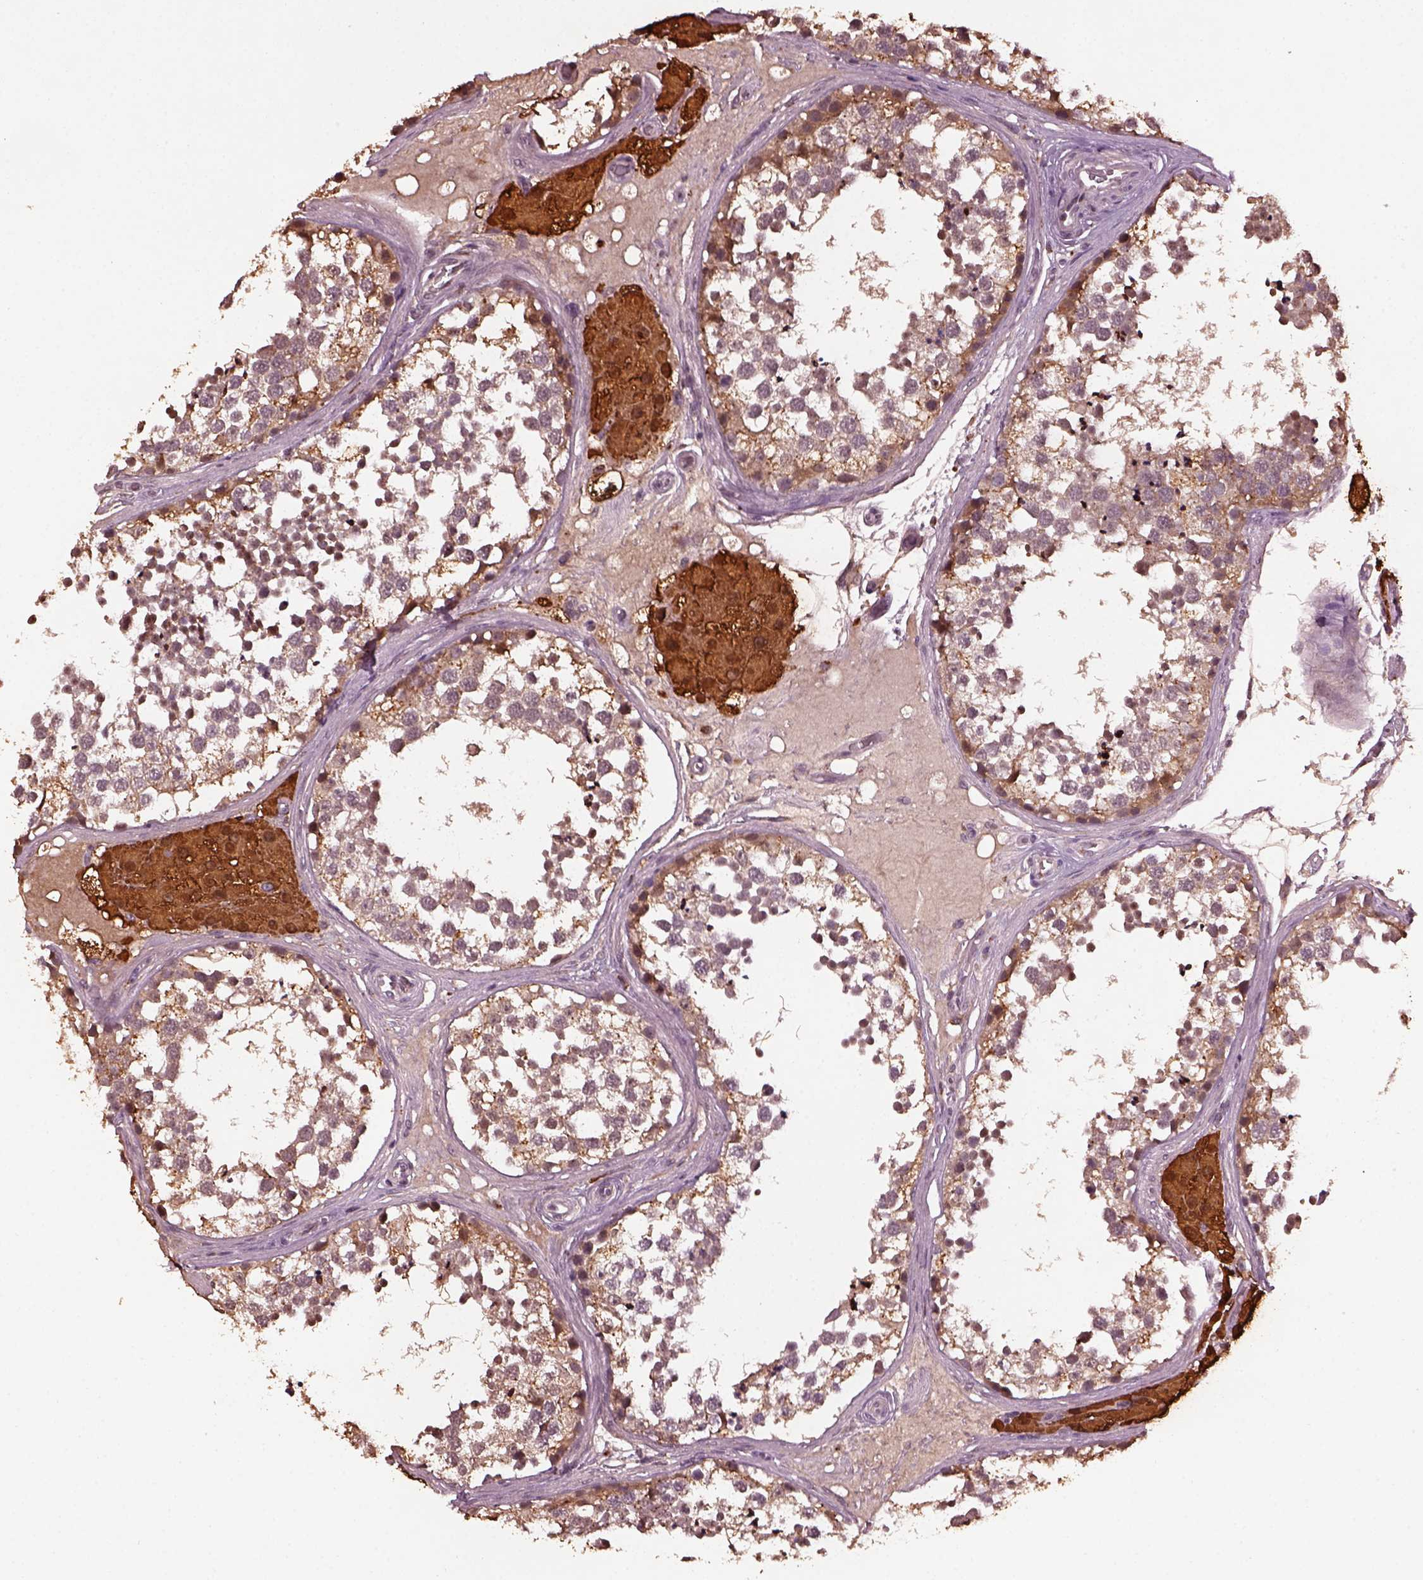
{"staining": {"intensity": "moderate", "quantity": ">75%", "location": "cytoplasmic/membranous"}, "tissue": "testis", "cell_type": "Cells in seminiferous ducts", "image_type": "normal", "snomed": [{"axis": "morphology", "description": "Normal tissue, NOS"}, {"axis": "morphology", "description": "Seminoma, NOS"}, {"axis": "topography", "description": "Testis"}], "caption": "An IHC micrograph of normal tissue is shown. Protein staining in brown shows moderate cytoplasmic/membranous positivity in testis within cells in seminiferous ducts. Immunohistochemistry stains the protein in brown and the nuclei are stained blue.", "gene": "RUFY3", "patient": {"sex": "male", "age": 65}}